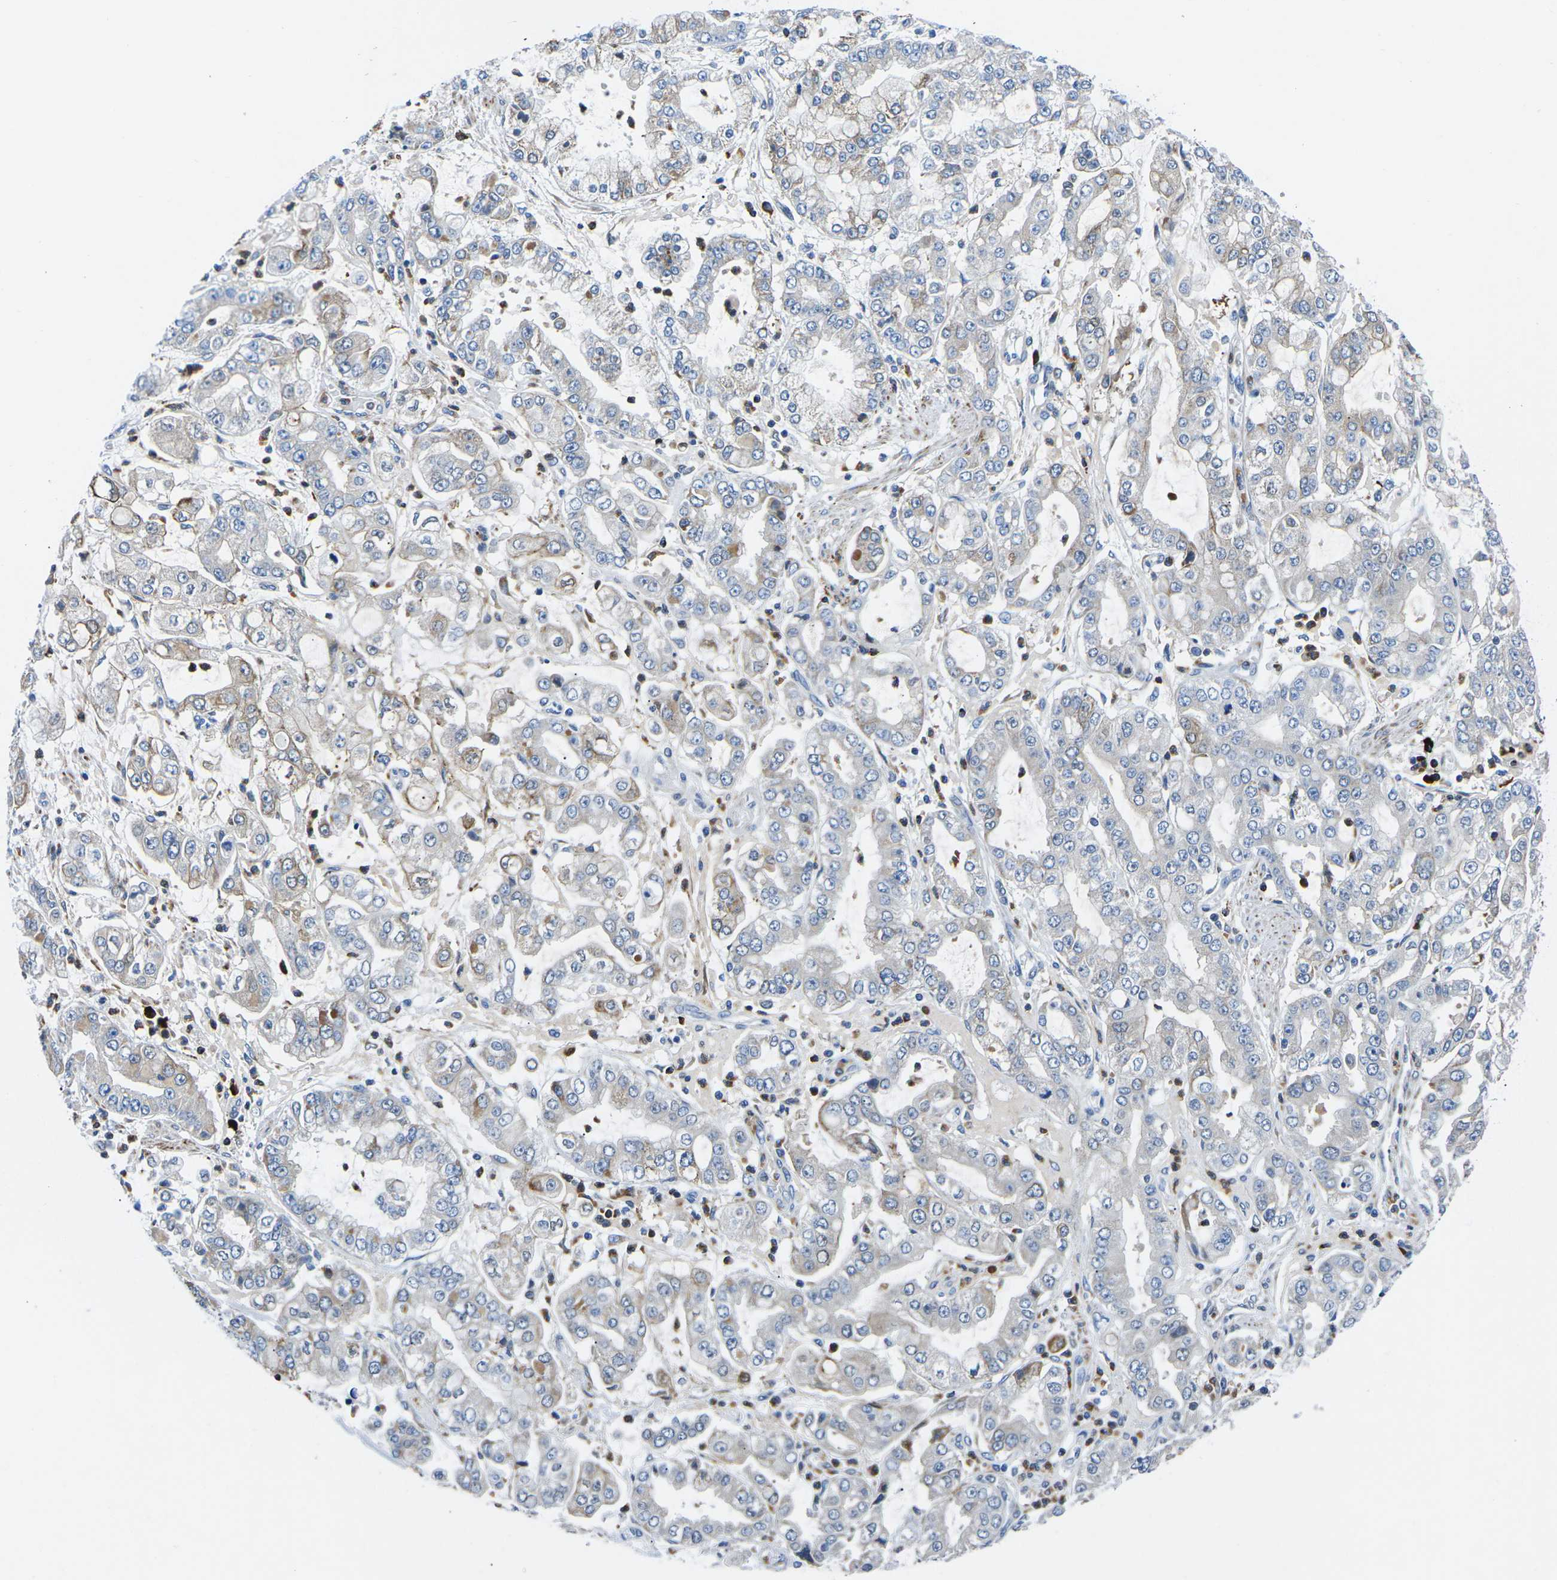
{"staining": {"intensity": "weak", "quantity": "<25%", "location": "cytoplasmic/membranous"}, "tissue": "stomach cancer", "cell_type": "Tumor cells", "image_type": "cancer", "snomed": [{"axis": "morphology", "description": "Adenocarcinoma, NOS"}, {"axis": "topography", "description": "Stomach"}], "caption": "This is an immunohistochemistry (IHC) photomicrograph of stomach cancer (adenocarcinoma). There is no positivity in tumor cells.", "gene": "MC4R", "patient": {"sex": "male", "age": 76}}